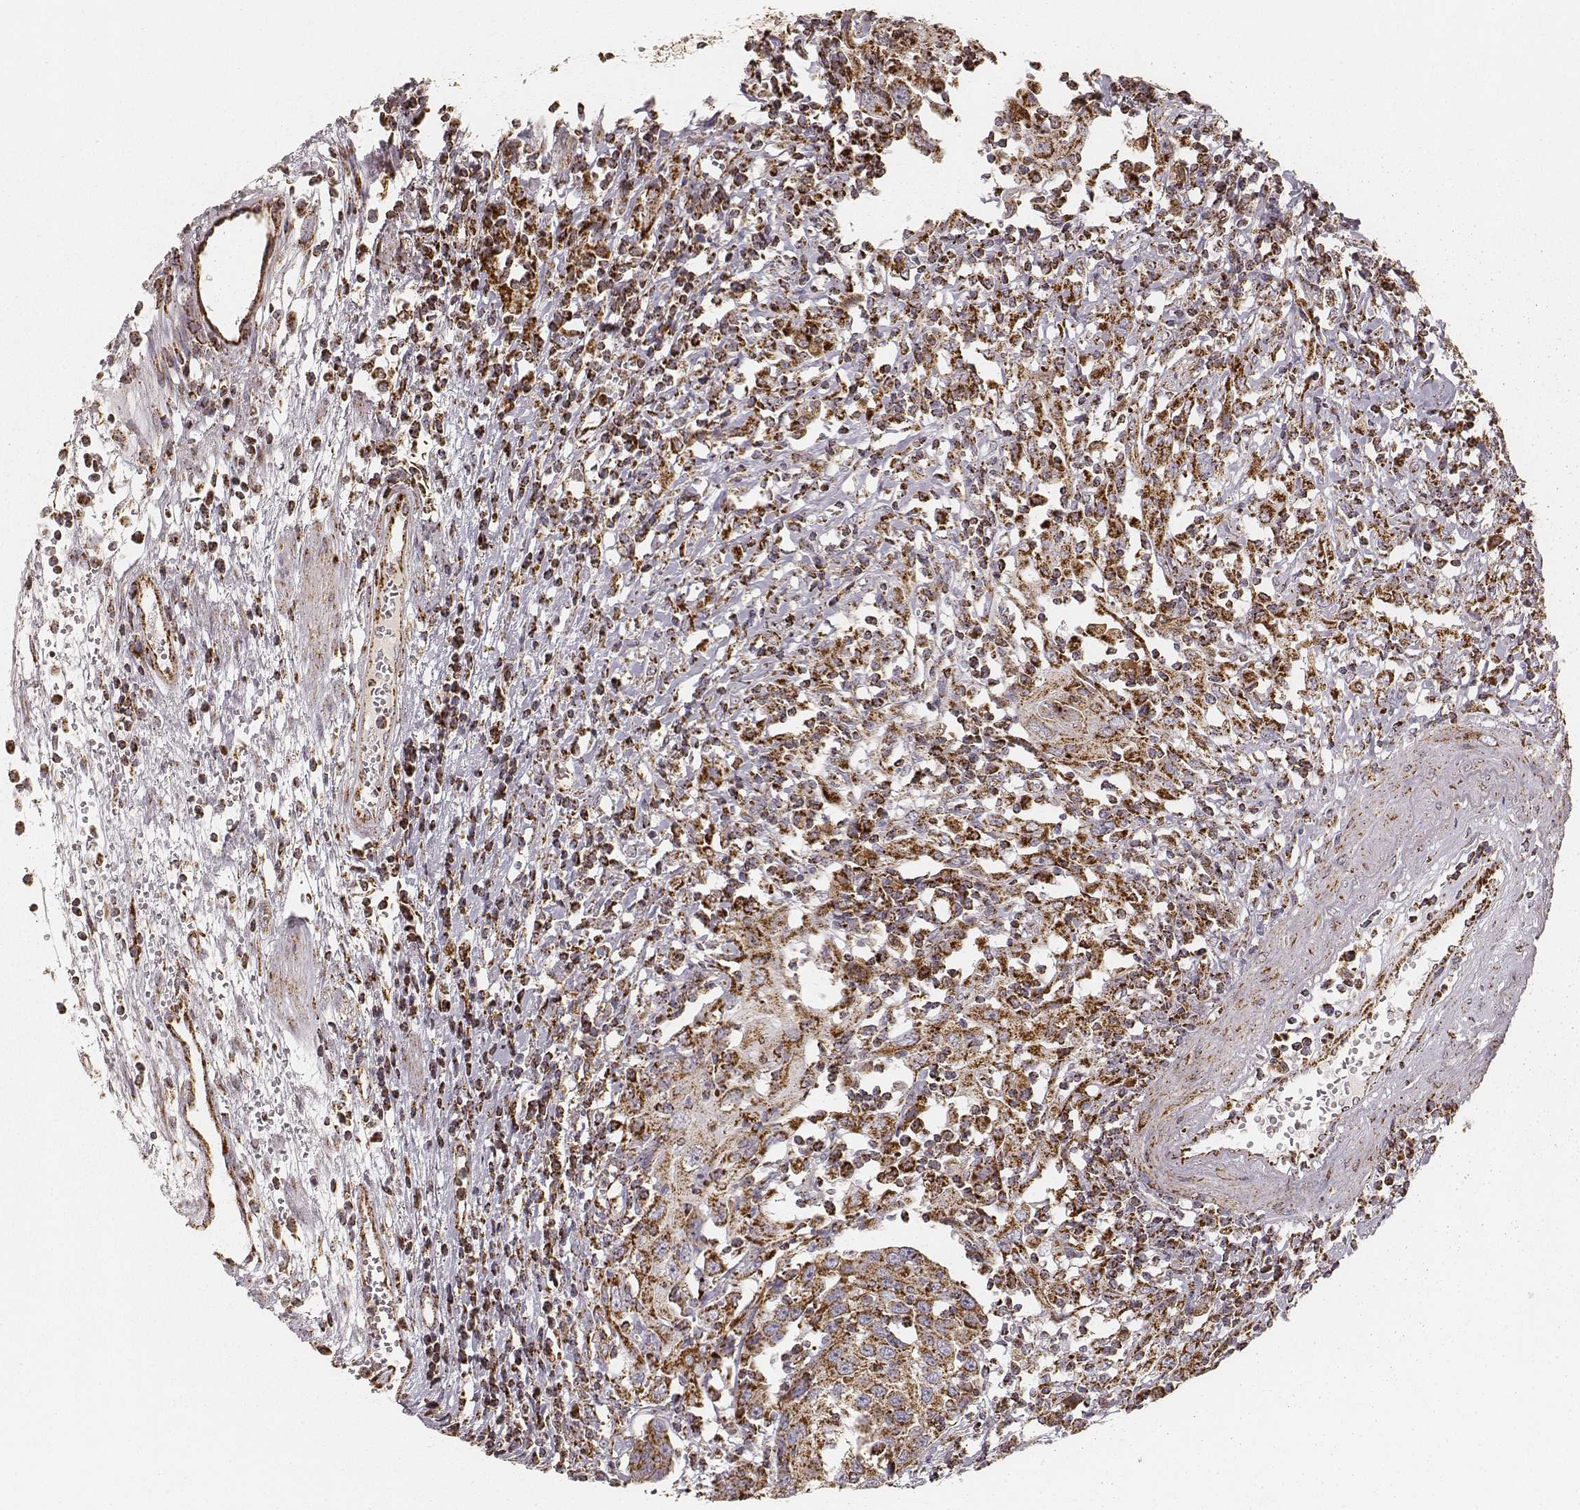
{"staining": {"intensity": "strong", "quantity": ">75%", "location": "cytoplasmic/membranous"}, "tissue": "urothelial cancer", "cell_type": "Tumor cells", "image_type": "cancer", "snomed": [{"axis": "morphology", "description": "Urothelial carcinoma, High grade"}, {"axis": "topography", "description": "Urinary bladder"}], "caption": "A brown stain shows strong cytoplasmic/membranous positivity of a protein in urothelial cancer tumor cells.", "gene": "CS", "patient": {"sex": "female", "age": 85}}